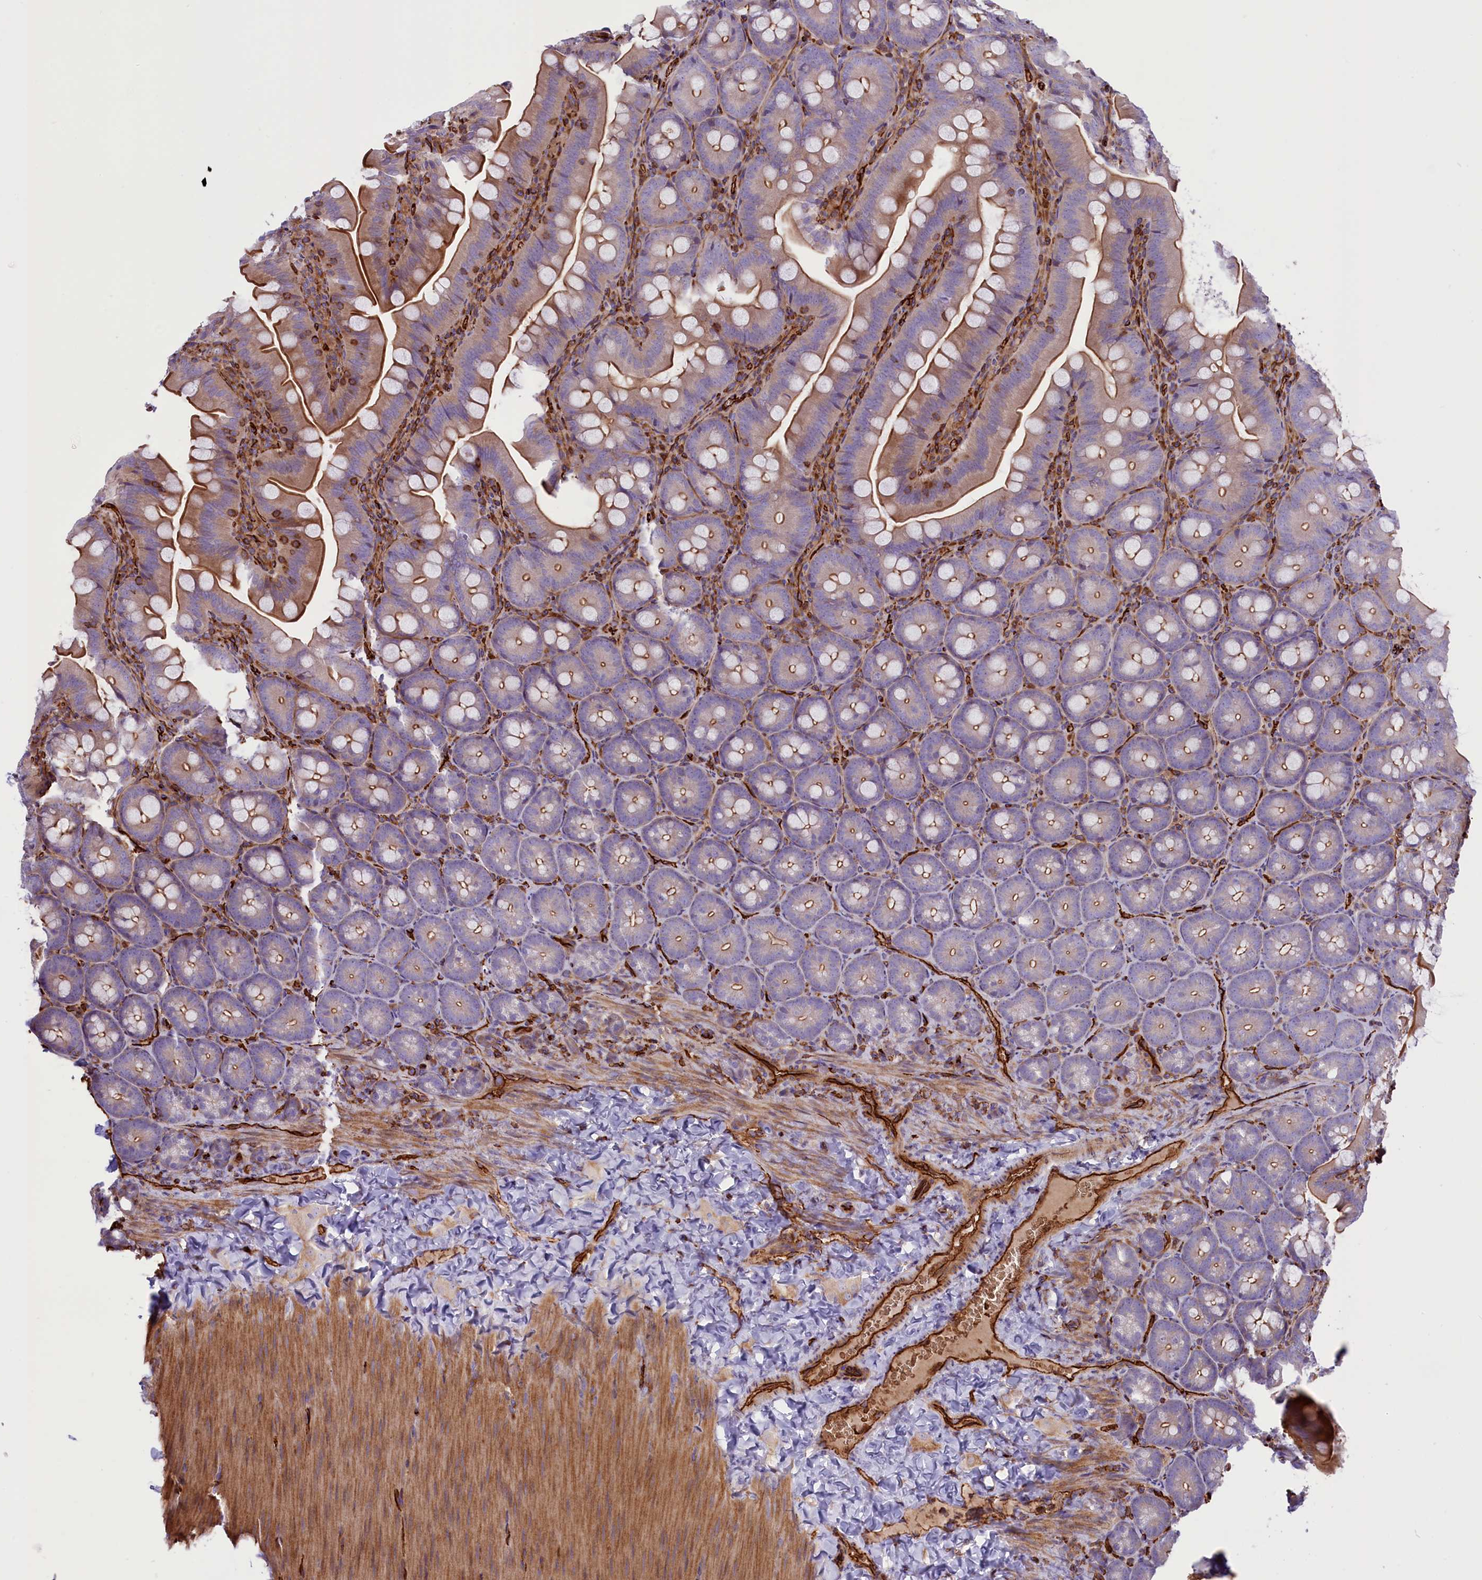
{"staining": {"intensity": "moderate", "quantity": "25%-75%", "location": "cytoplasmic/membranous"}, "tissue": "appendix", "cell_type": "Glandular cells", "image_type": "normal", "snomed": [{"axis": "morphology", "description": "Normal tissue, NOS"}, {"axis": "topography", "description": "Appendix"}], "caption": "Brown immunohistochemical staining in unremarkable human appendix shows moderate cytoplasmic/membranous expression in approximately 25%-75% of glandular cells. The protein of interest is stained brown, and the nuclei are stained in blue (DAB IHC with brightfield microscopy, high magnification).", "gene": "CD99L2", "patient": {"sex": "female", "age": 33}}